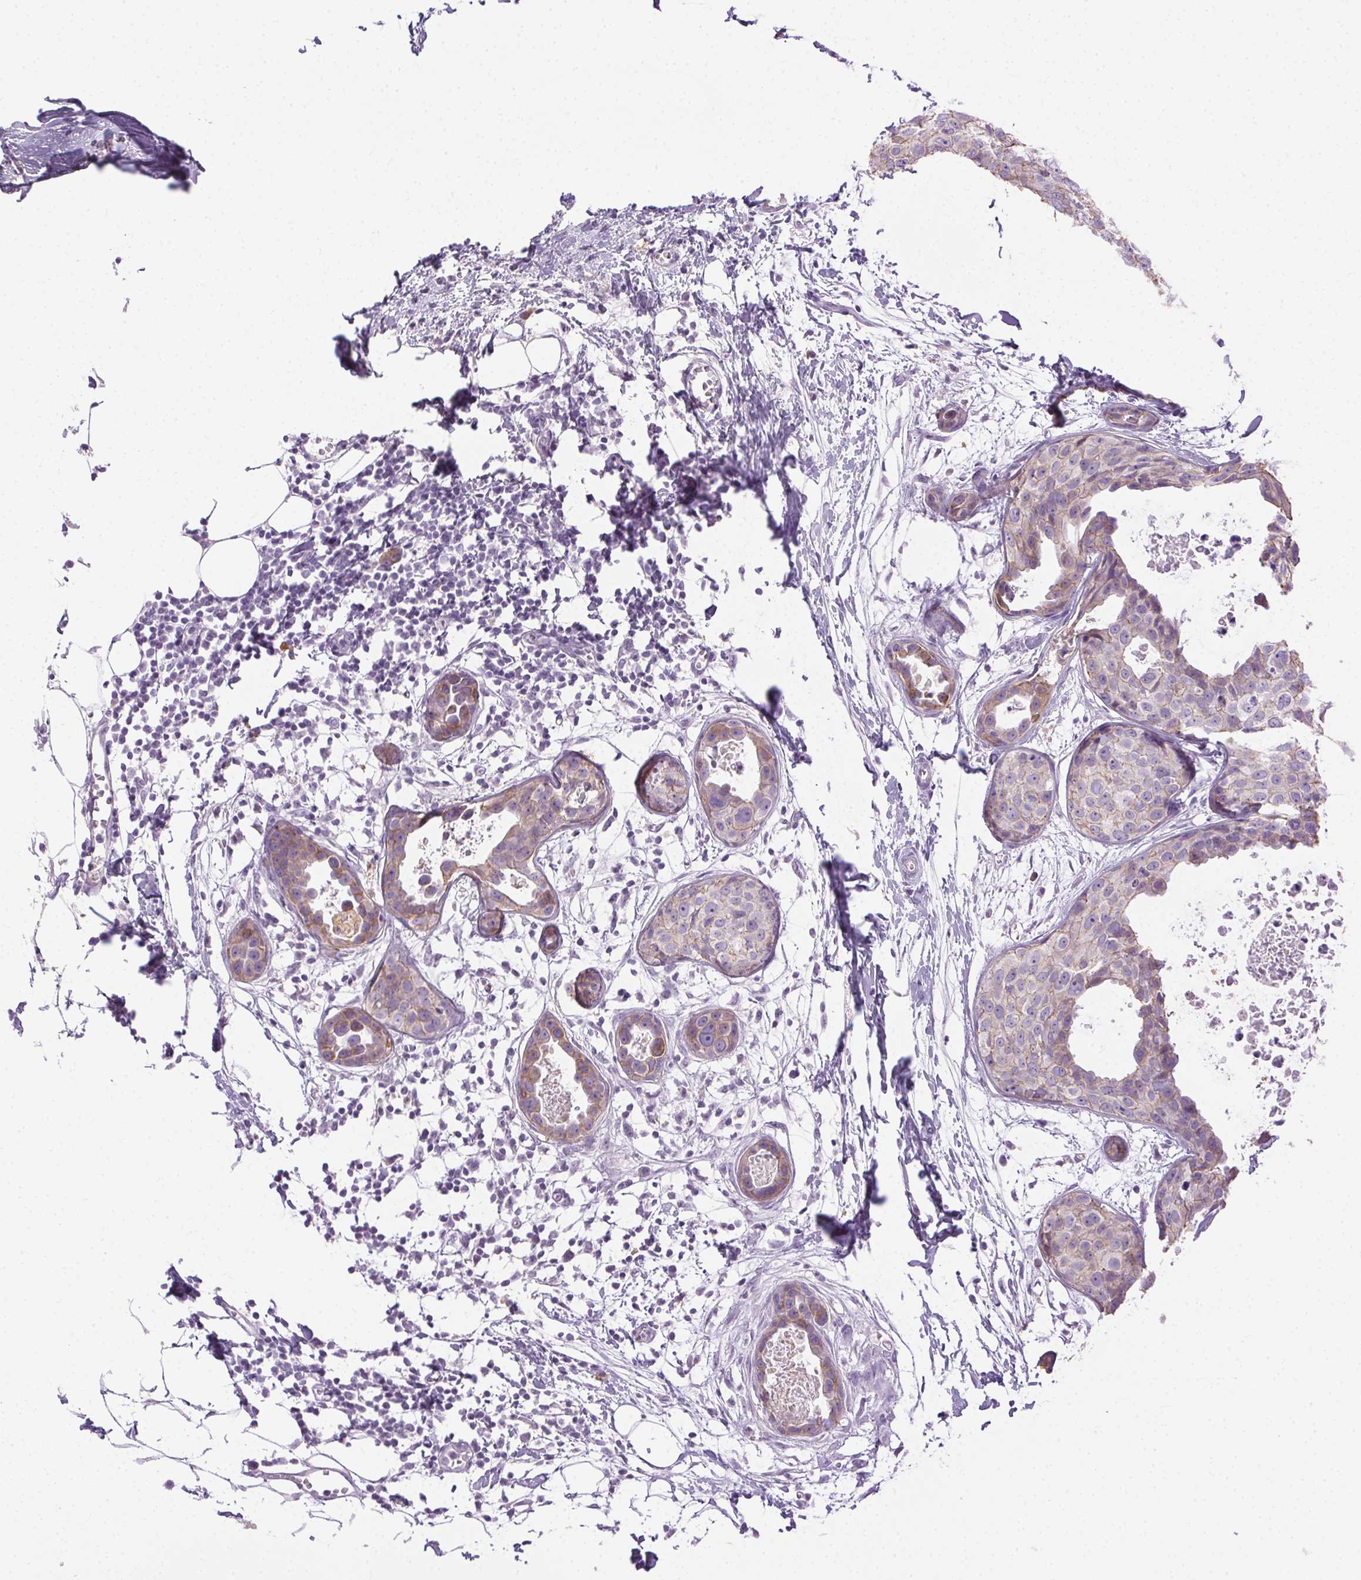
{"staining": {"intensity": "weak", "quantity": "25%-75%", "location": "cytoplasmic/membranous"}, "tissue": "breast cancer", "cell_type": "Tumor cells", "image_type": "cancer", "snomed": [{"axis": "morphology", "description": "Duct carcinoma"}, {"axis": "topography", "description": "Breast"}], "caption": "IHC histopathology image of neoplastic tissue: breast cancer (invasive ductal carcinoma) stained using IHC displays low levels of weak protein expression localized specifically in the cytoplasmic/membranous of tumor cells, appearing as a cytoplasmic/membranous brown color.", "gene": "CLDN10", "patient": {"sex": "female", "age": 38}}